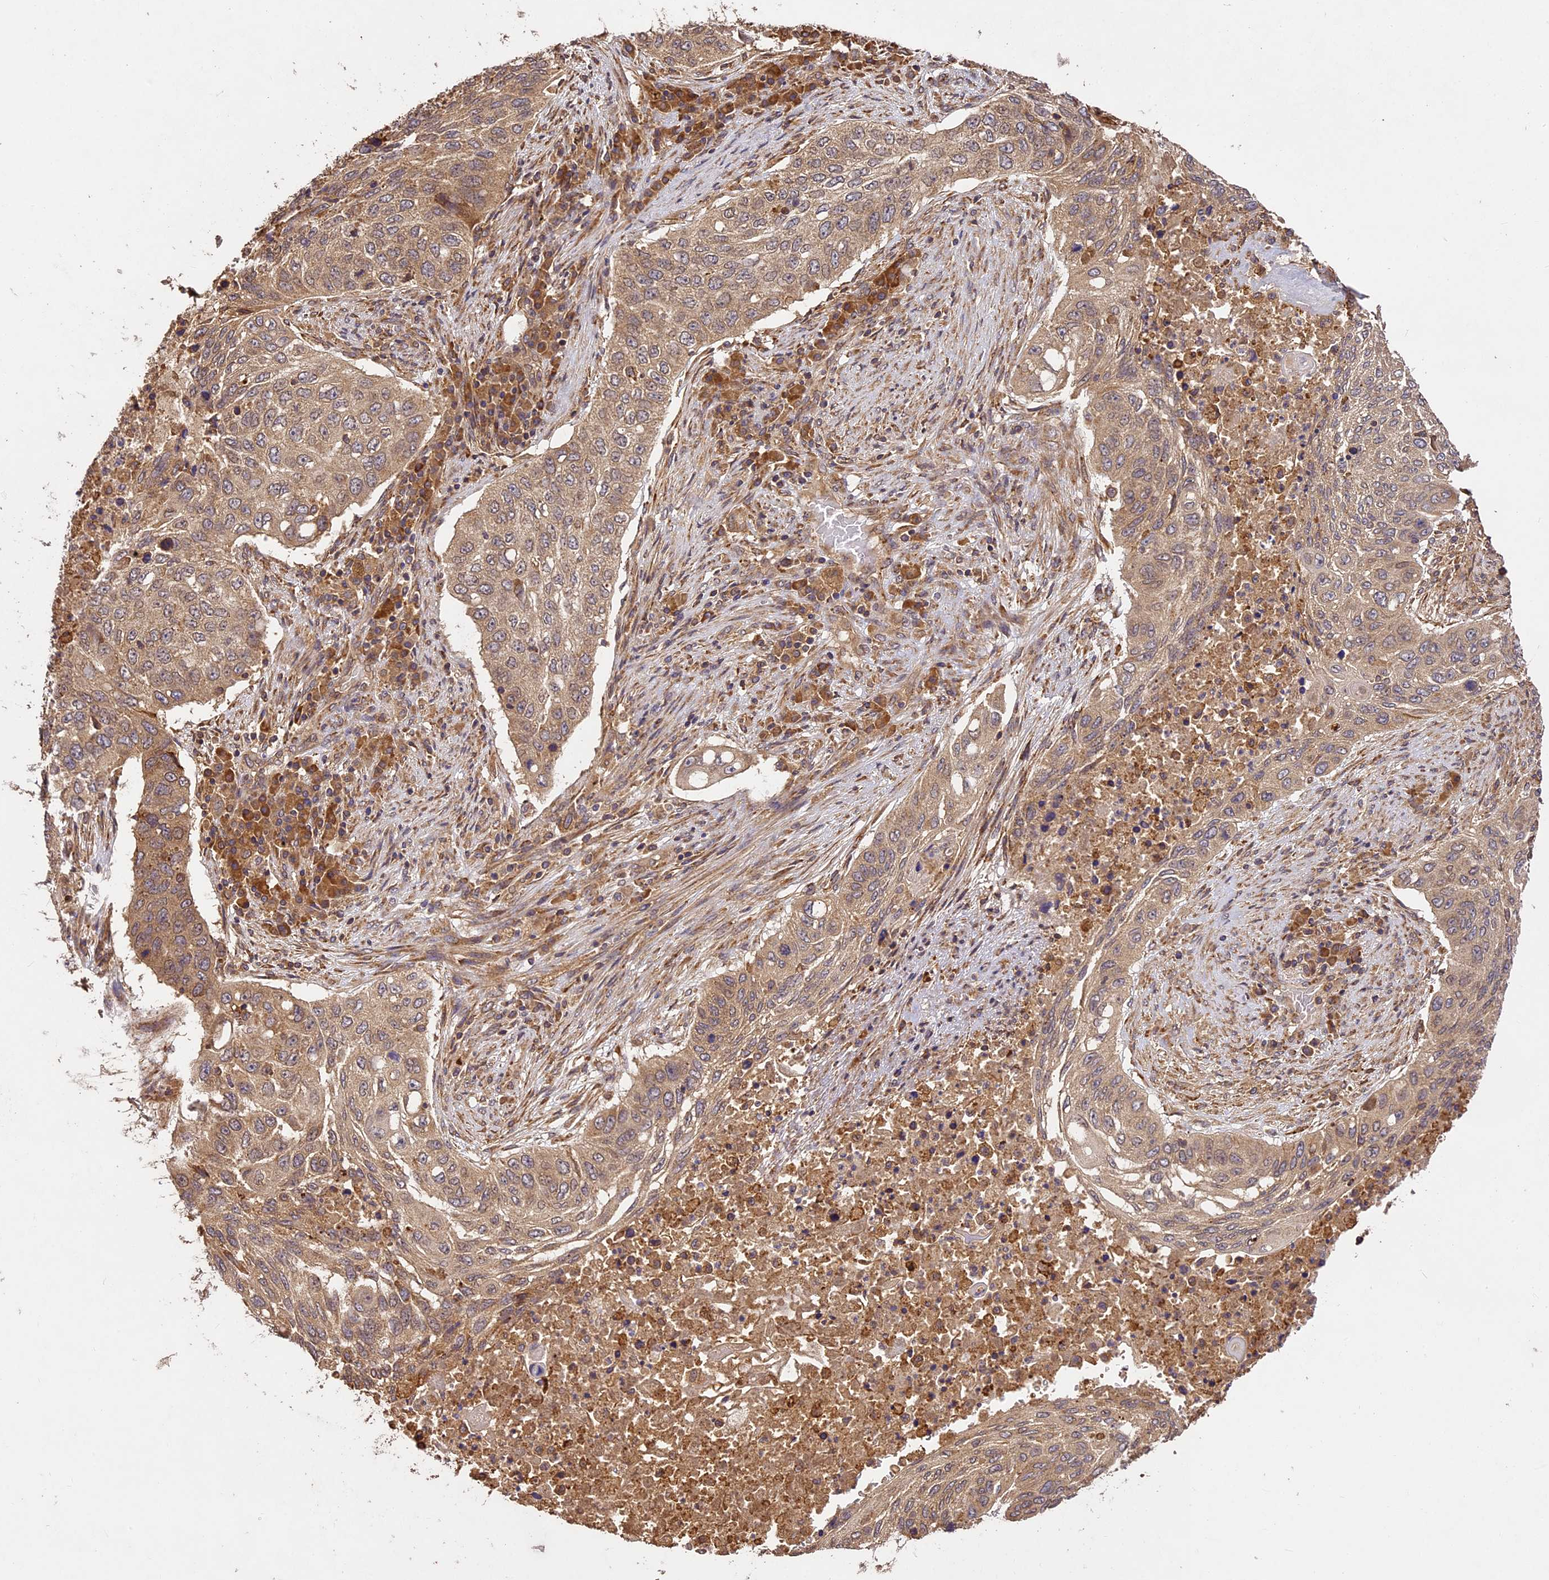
{"staining": {"intensity": "moderate", "quantity": ">75%", "location": "cytoplasmic/membranous"}, "tissue": "lung cancer", "cell_type": "Tumor cells", "image_type": "cancer", "snomed": [{"axis": "morphology", "description": "Squamous cell carcinoma, NOS"}, {"axis": "topography", "description": "Lung"}], "caption": "This is an image of immunohistochemistry (IHC) staining of squamous cell carcinoma (lung), which shows moderate positivity in the cytoplasmic/membranous of tumor cells.", "gene": "BRAP", "patient": {"sex": "female", "age": 63}}